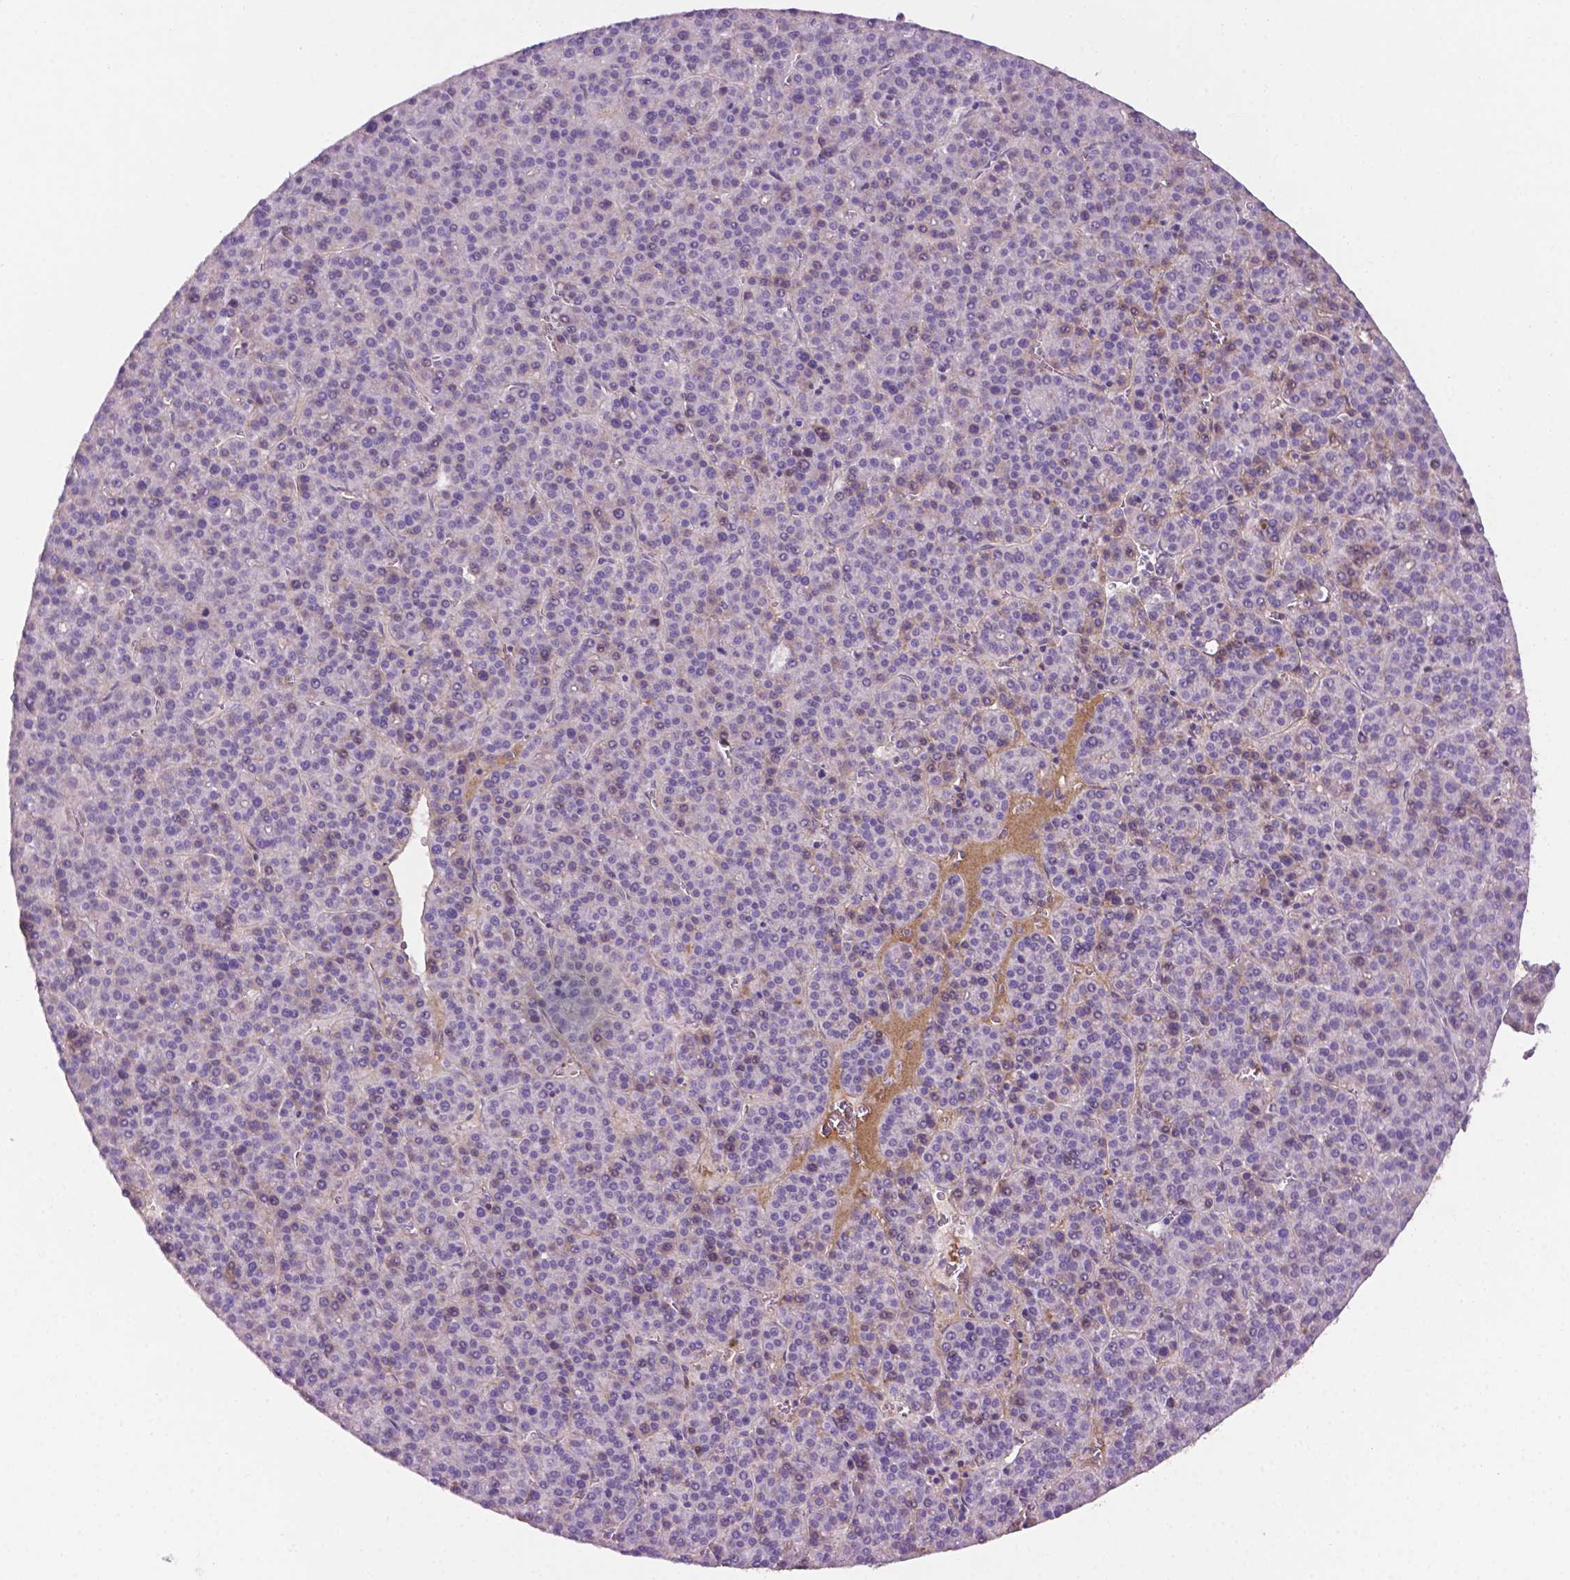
{"staining": {"intensity": "negative", "quantity": "none", "location": "none"}, "tissue": "liver cancer", "cell_type": "Tumor cells", "image_type": "cancer", "snomed": [{"axis": "morphology", "description": "Carcinoma, Hepatocellular, NOS"}, {"axis": "topography", "description": "Liver"}], "caption": "This micrograph is of liver cancer (hepatocellular carcinoma) stained with immunohistochemistry to label a protein in brown with the nuclei are counter-stained blue. There is no expression in tumor cells. Brightfield microscopy of immunohistochemistry stained with DAB (brown) and hematoxylin (blue), captured at high magnification.", "gene": "FBLN1", "patient": {"sex": "female", "age": 58}}